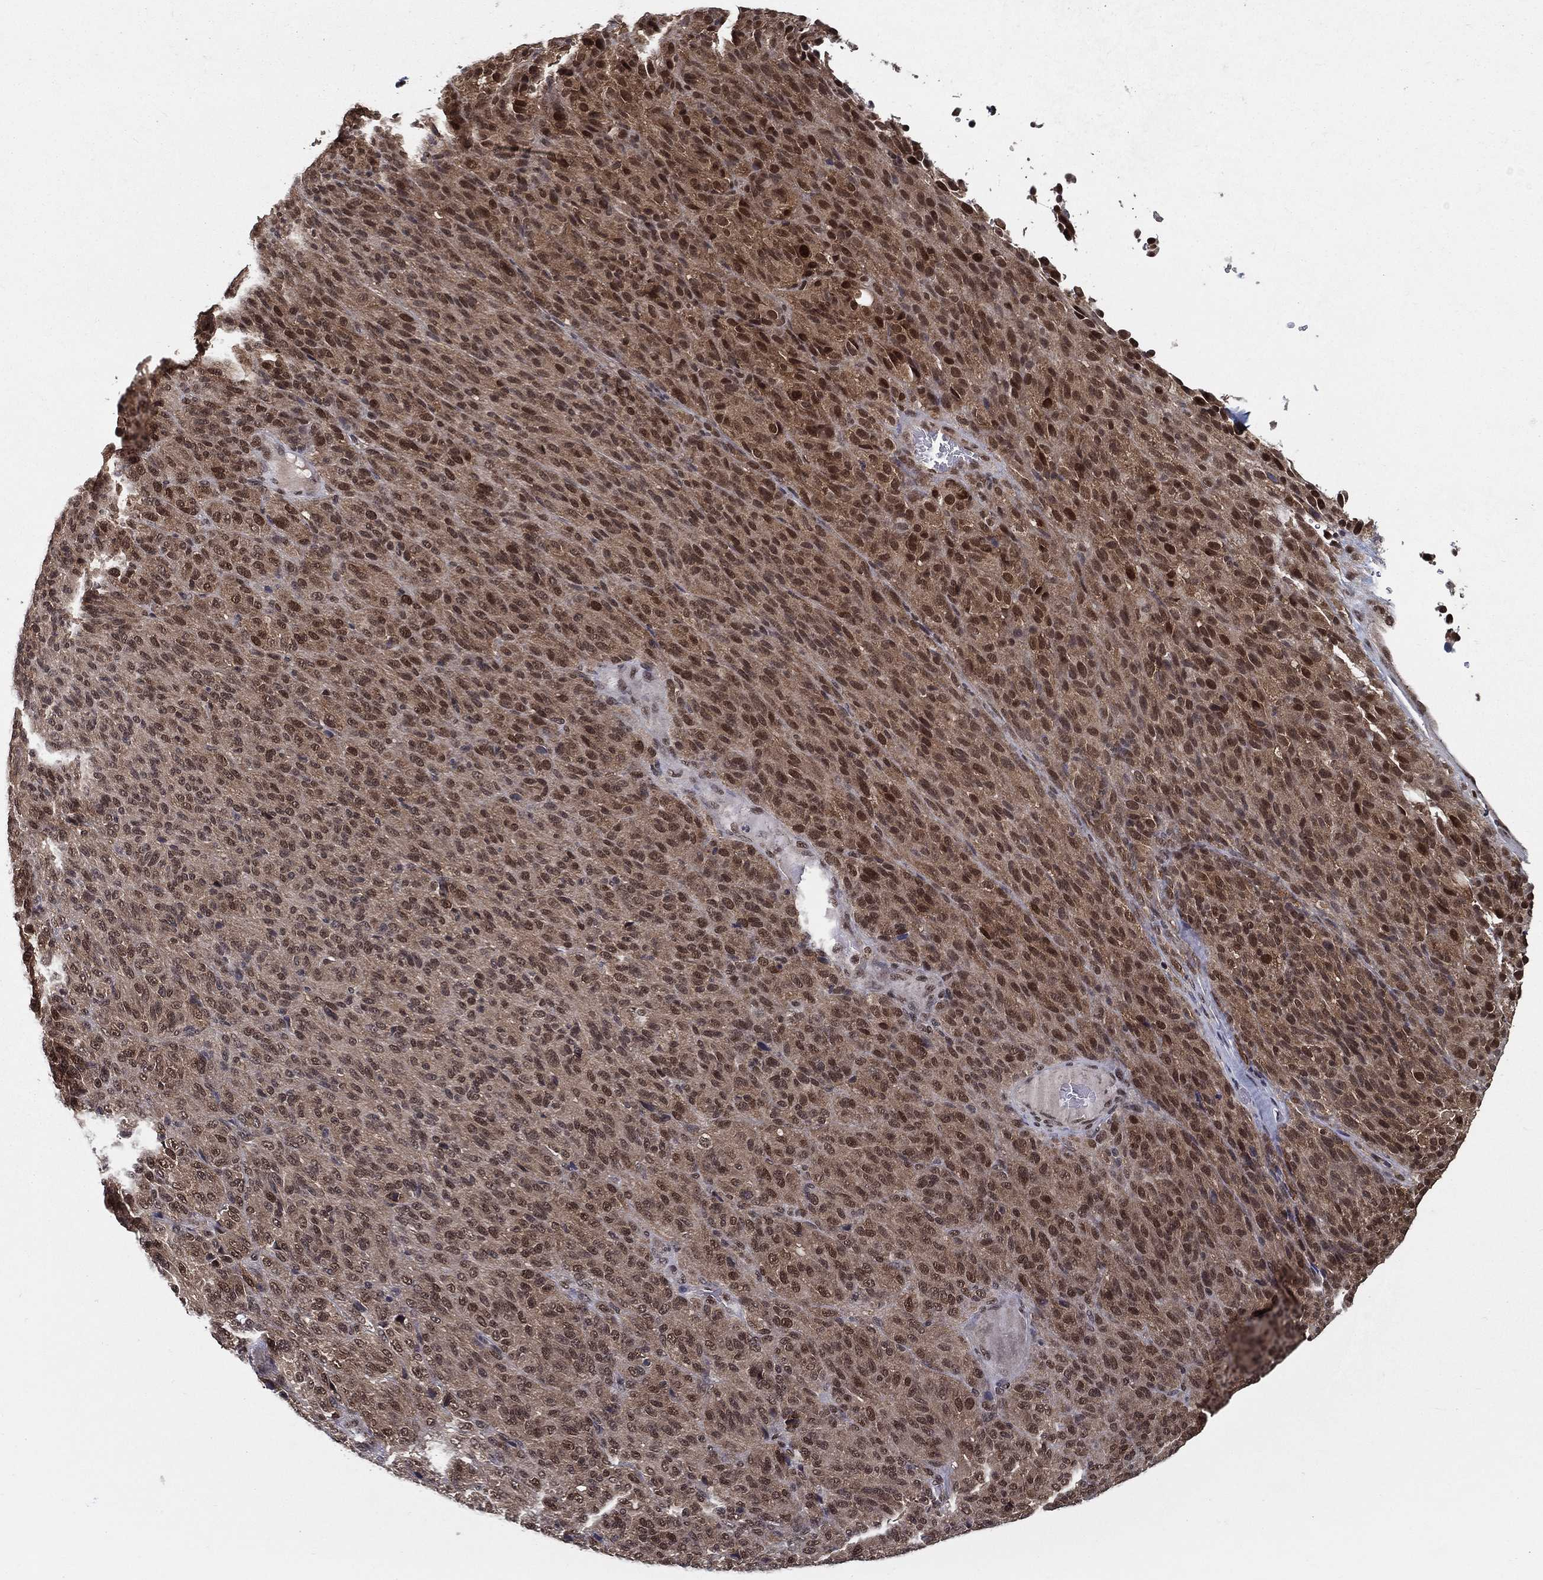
{"staining": {"intensity": "moderate", "quantity": ">75%", "location": "nuclear"}, "tissue": "melanoma", "cell_type": "Tumor cells", "image_type": "cancer", "snomed": [{"axis": "morphology", "description": "Malignant melanoma, Metastatic site"}, {"axis": "topography", "description": "Brain"}], "caption": "The micrograph shows staining of melanoma, revealing moderate nuclear protein staining (brown color) within tumor cells.", "gene": "CARM1", "patient": {"sex": "female", "age": 56}}